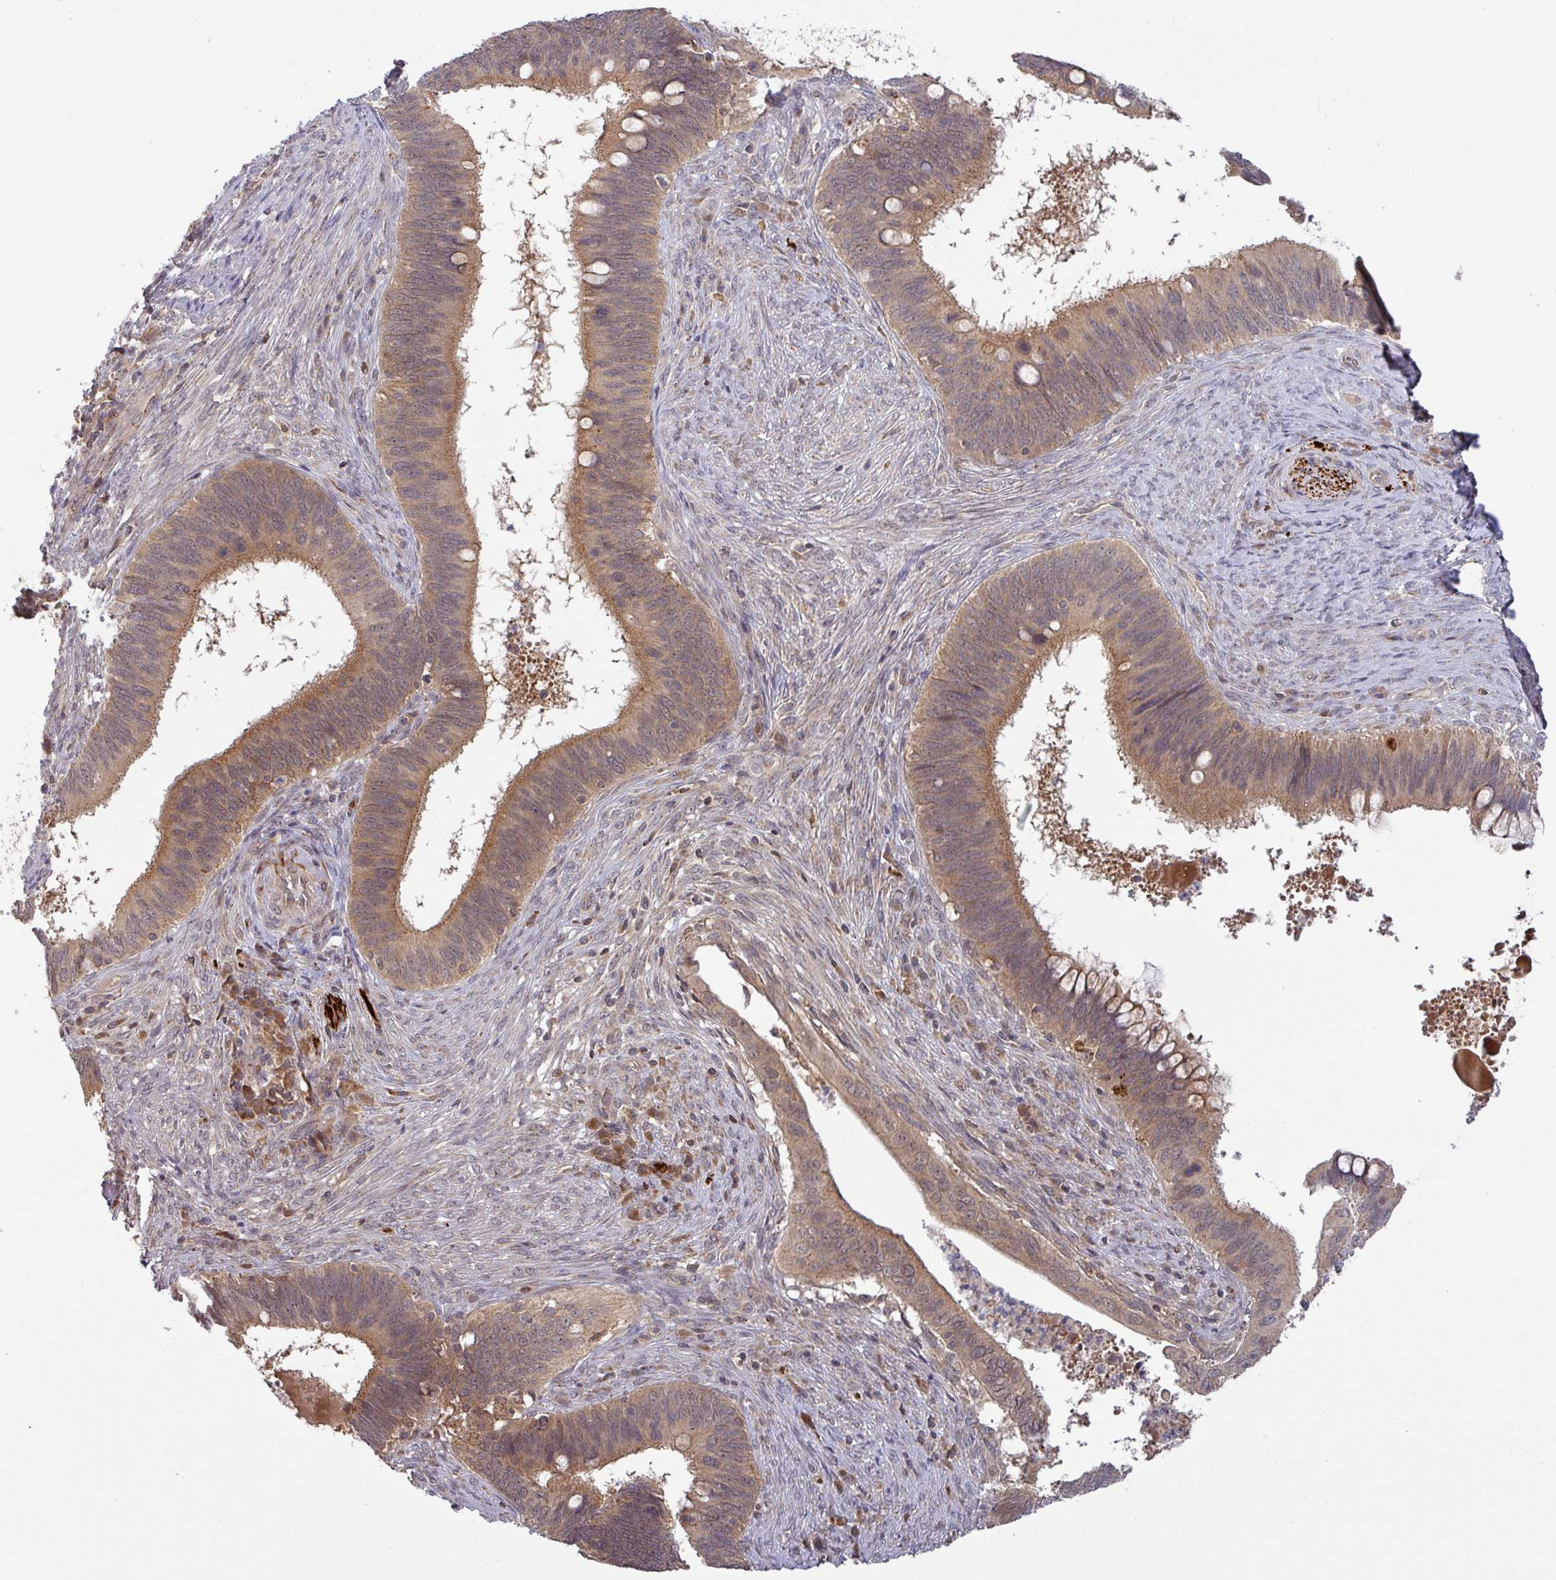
{"staining": {"intensity": "moderate", "quantity": ">75%", "location": "cytoplasmic/membranous"}, "tissue": "cervical cancer", "cell_type": "Tumor cells", "image_type": "cancer", "snomed": [{"axis": "morphology", "description": "Adenocarcinoma, NOS"}, {"axis": "topography", "description": "Cervix"}], "caption": "Cervical adenocarcinoma was stained to show a protein in brown. There is medium levels of moderate cytoplasmic/membranous positivity in approximately >75% of tumor cells. (Brightfield microscopy of DAB IHC at high magnification).", "gene": "CCDC121", "patient": {"sex": "female", "age": 42}}